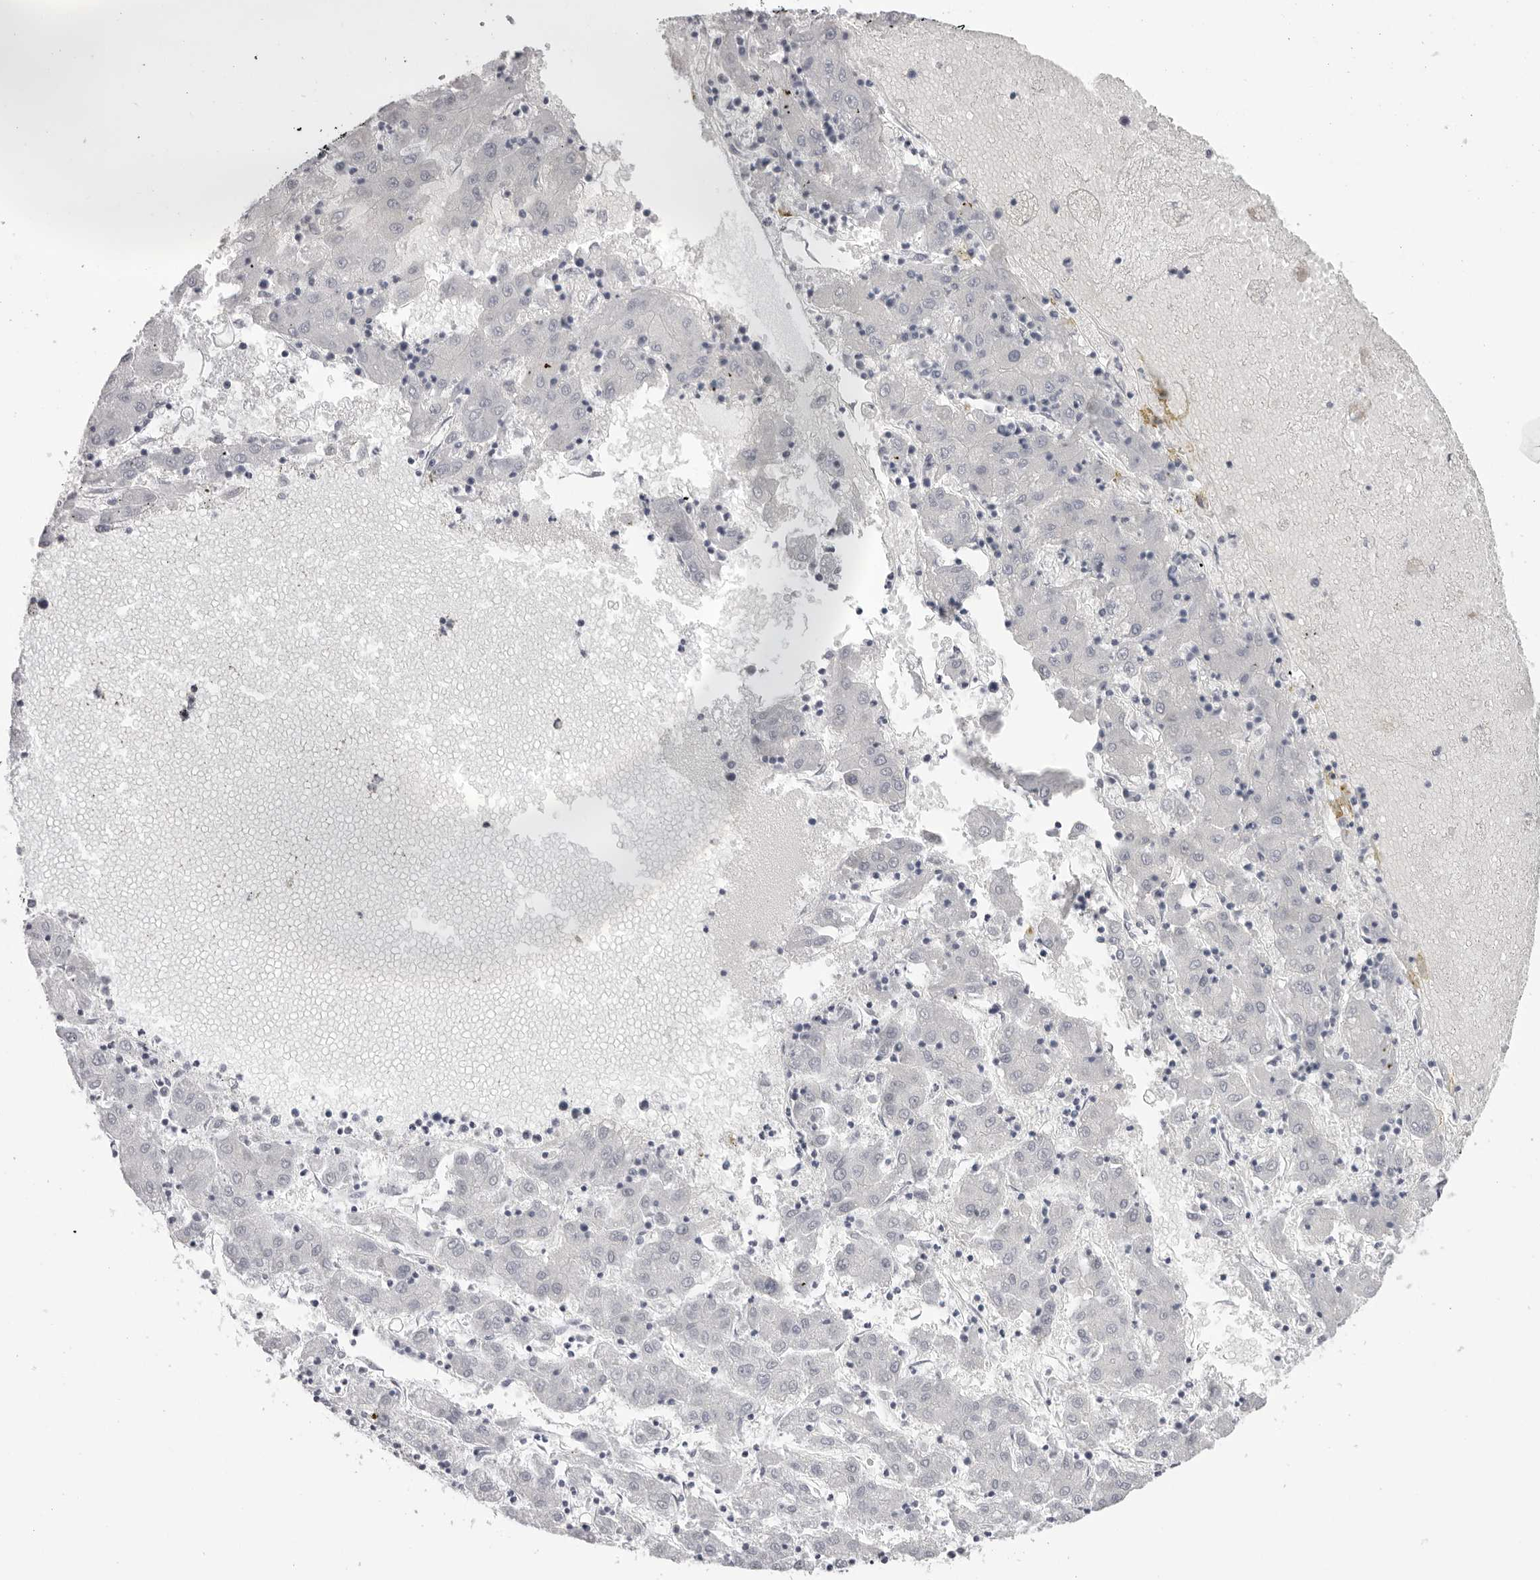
{"staining": {"intensity": "negative", "quantity": "none", "location": "none"}, "tissue": "liver cancer", "cell_type": "Tumor cells", "image_type": "cancer", "snomed": [{"axis": "morphology", "description": "Carcinoma, Hepatocellular, NOS"}, {"axis": "topography", "description": "Liver"}], "caption": "Tumor cells show no significant protein expression in liver cancer (hepatocellular carcinoma).", "gene": "TMOD4", "patient": {"sex": "male", "age": 72}}